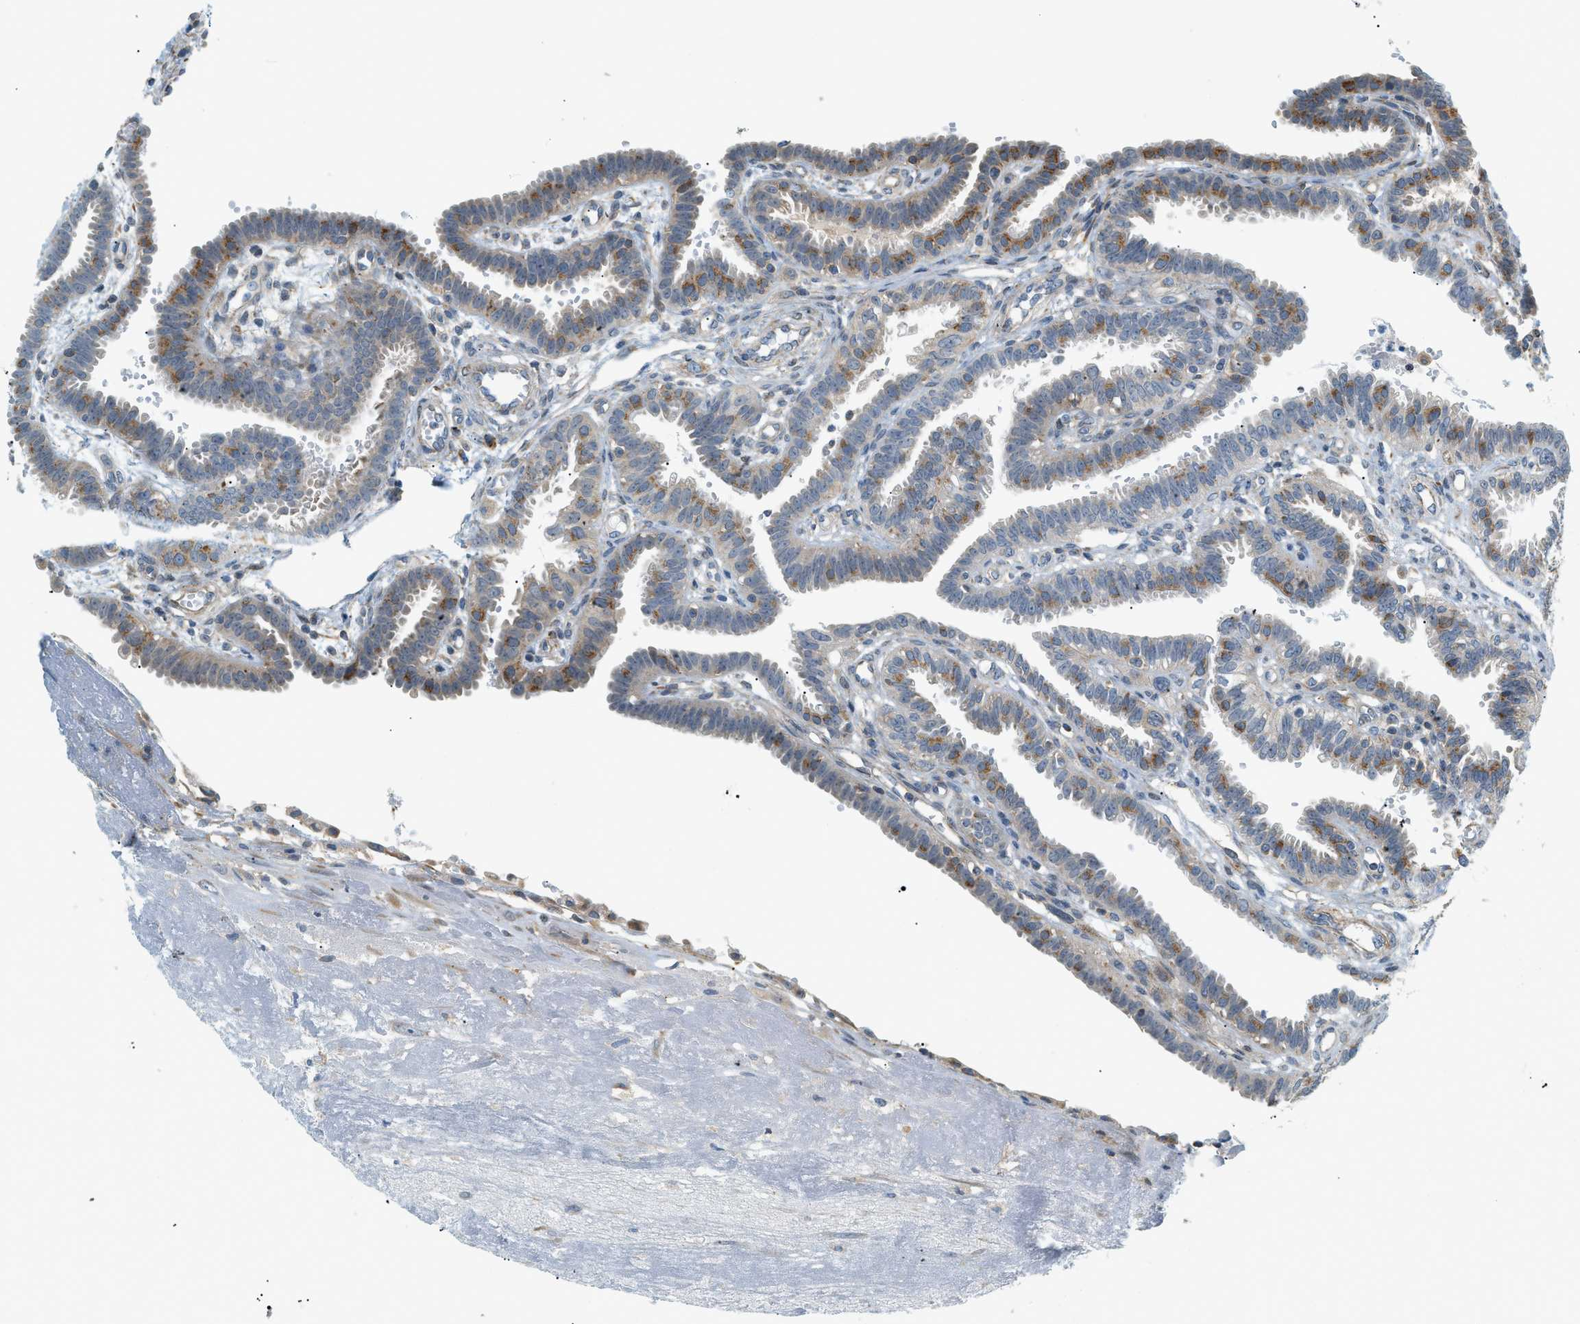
{"staining": {"intensity": "moderate", "quantity": "<25%", "location": "cytoplasmic/membranous"}, "tissue": "fallopian tube", "cell_type": "Glandular cells", "image_type": "normal", "snomed": [{"axis": "morphology", "description": "Normal tissue, NOS"}, {"axis": "topography", "description": "Fallopian tube"}, {"axis": "topography", "description": "Placenta"}], "caption": "Protein analysis of benign fallopian tube displays moderate cytoplasmic/membranous positivity in approximately <25% of glandular cells. The protein is stained brown, and the nuclei are stained in blue (DAB IHC with brightfield microscopy, high magnification).", "gene": "PIGG", "patient": {"sex": "female", "age": 34}}